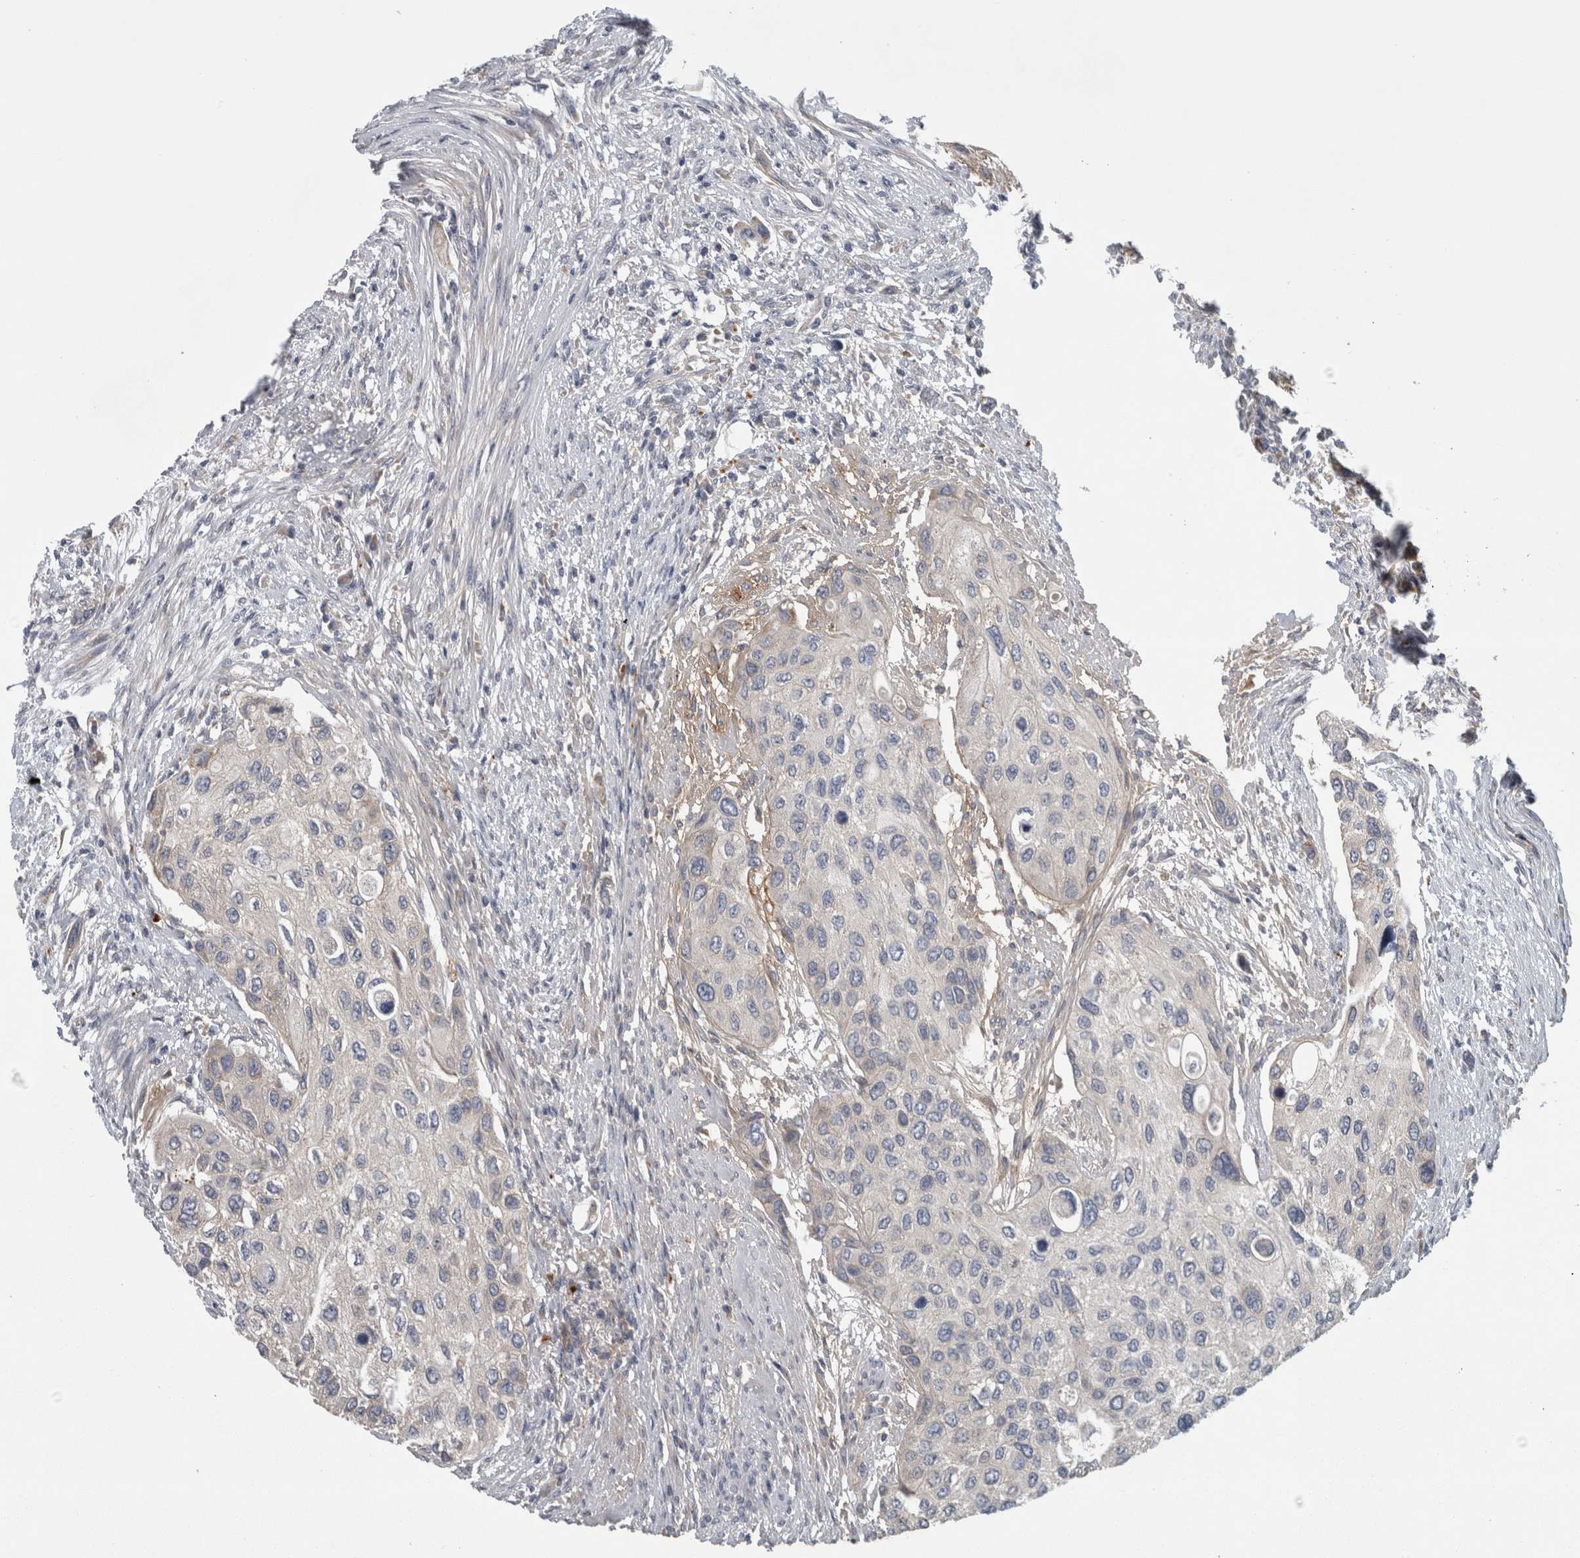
{"staining": {"intensity": "negative", "quantity": "none", "location": "none"}, "tissue": "urothelial cancer", "cell_type": "Tumor cells", "image_type": "cancer", "snomed": [{"axis": "morphology", "description": "Urothelial carcinoma, High grade"}, {"axis": "topography", "description": "Urinary bladder"}], "caption": "Immunohistochemistry (IHC) image of neoplastic tissue: urothelial carcinoma (high-grade) stained with DAB displays no significant protein staining in tumor cells.", "gene": "ATXN2", "patient": {"sex": "female", "age": 56}}